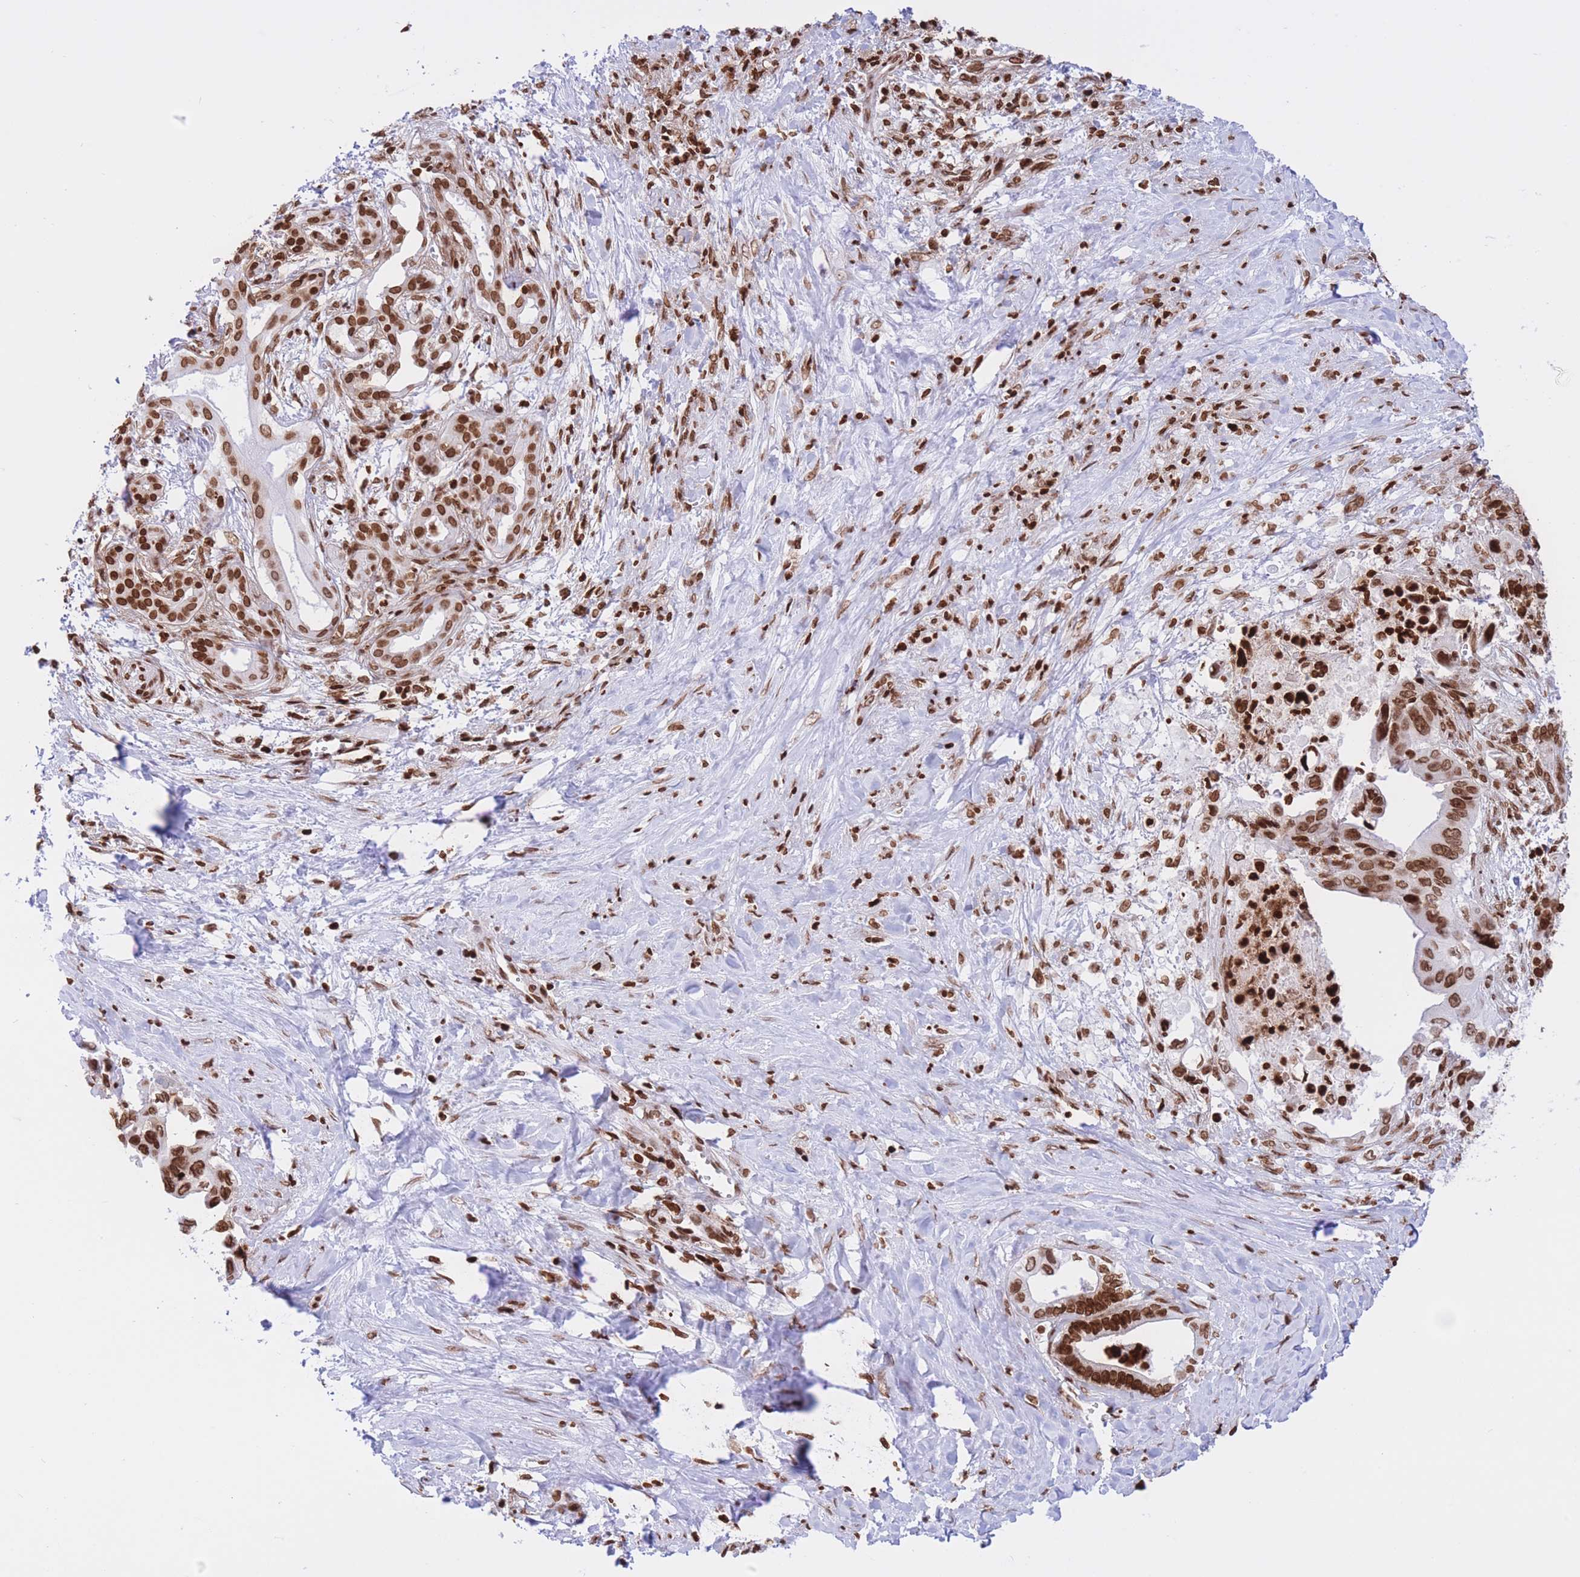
{"staining": {"intensity": "strong", "quantity": ">75%", "location": "nuclear"}, "tissue": "pancreatic cancer", "cell_type": "Tumor cells", "image_type": "cancer", "snomed": [{"axis": "morphology", "description": "Adenocarcinoma, NOS"}, {"axis": "topography", "description": "Pancreas"}], "caption": "IHC of adenocarcinoma (pancreatic) demonstrates high levels of strong nuclear expression in about >75% of tumor cells.", "gene": "H2BC11", "patient": {"sex": "male", "age": 61}}